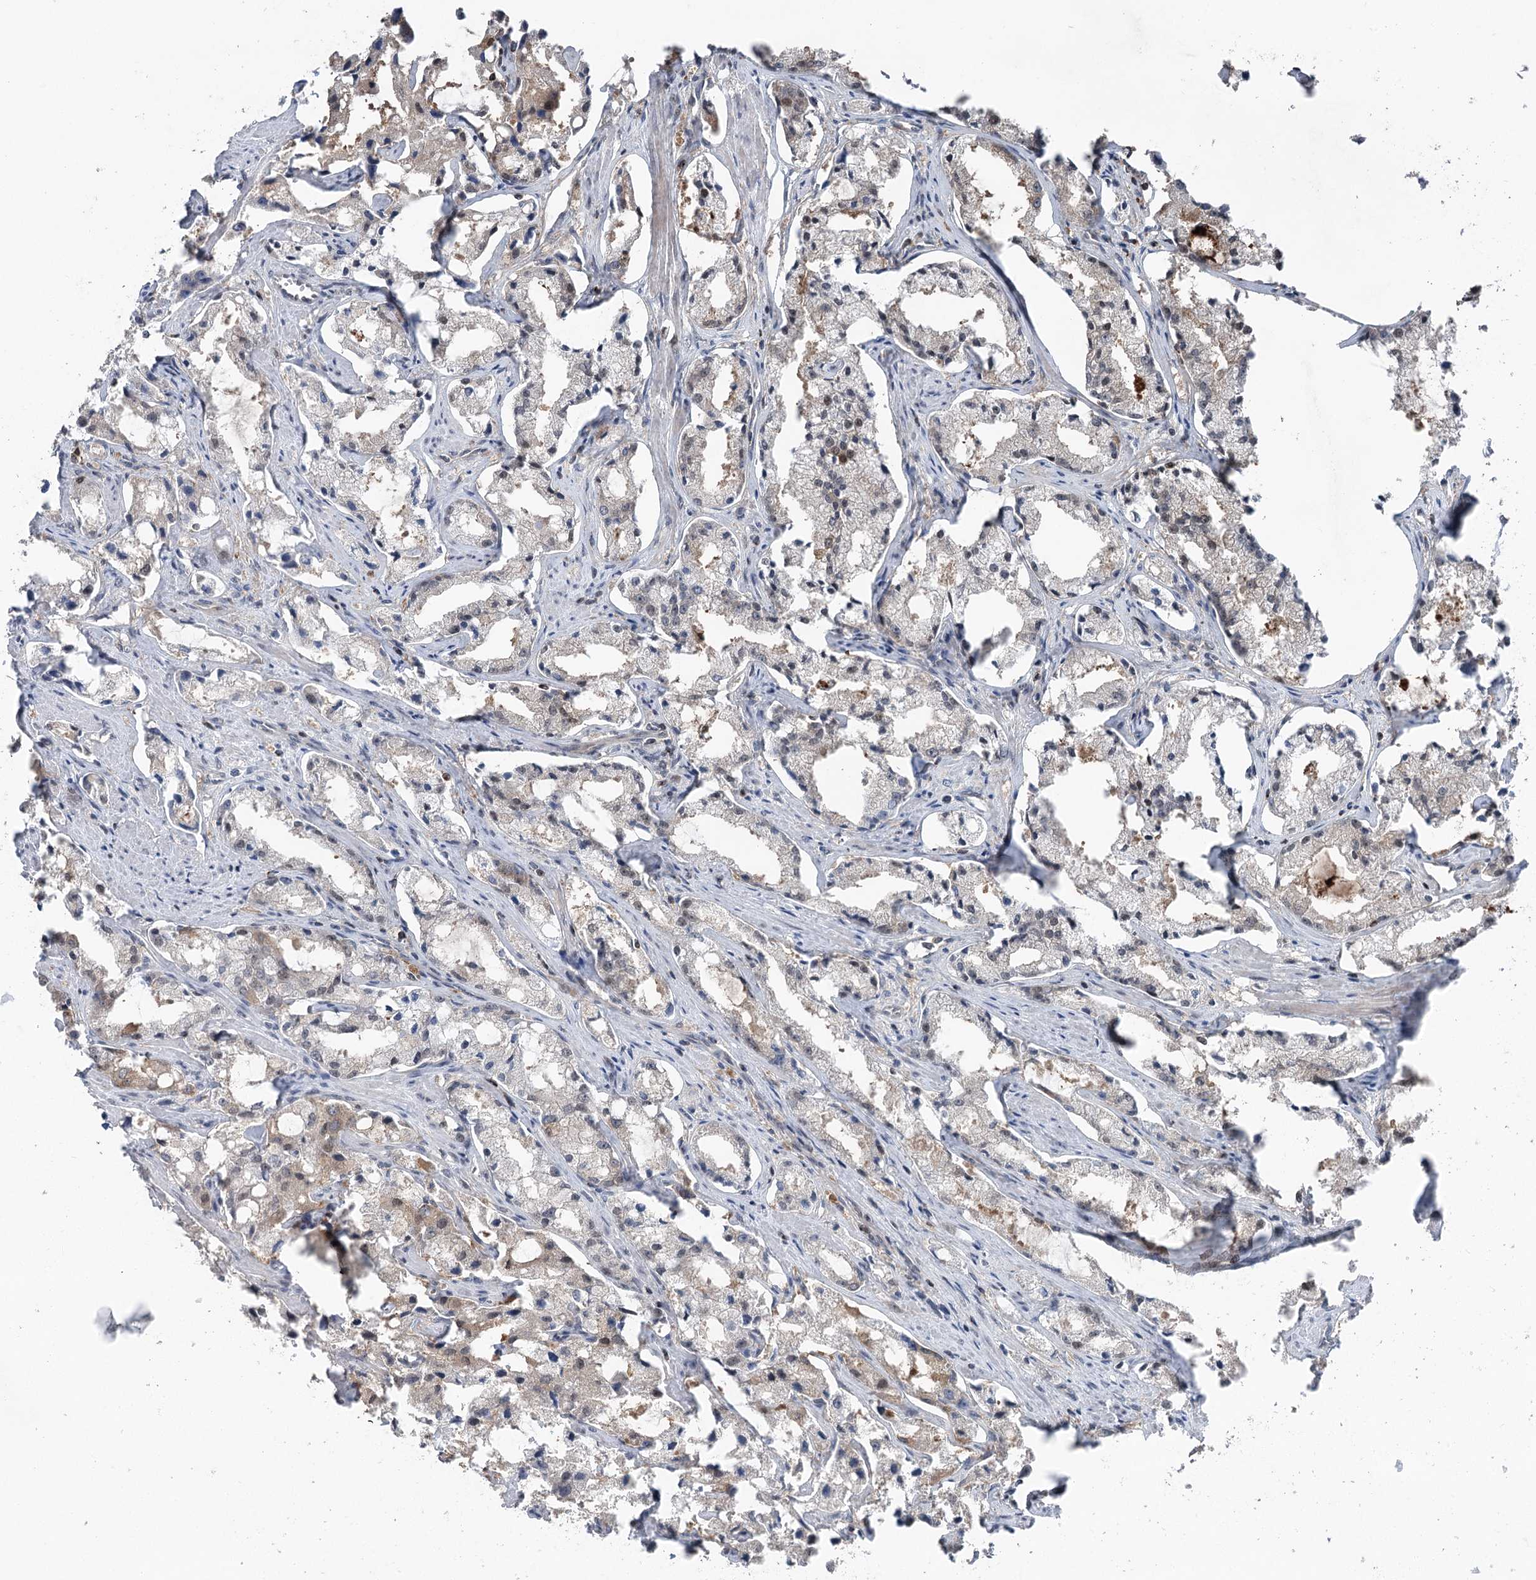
{"staining": {"intensity": "weak", "quantity": "<25%", "location": "cytoplasmic/membranous"}, "tissue": "prostate cancer", "cell_type": "Tumor cells", "image_type": "cancer", "snomed": [{"axis": "morphology", "description": "Adenocarcinoma, High grade"}, {"axis": "topography", "description": "Prostate"}], "caption": "High power microscopy image of an immunohistochemistry image of prostate cancer (adenocarcinoma (high-grade)), revealing no significant positivity in tumor cells.", "gene": "CCSER2", "patient": {"sex": "male", "age": 66}}